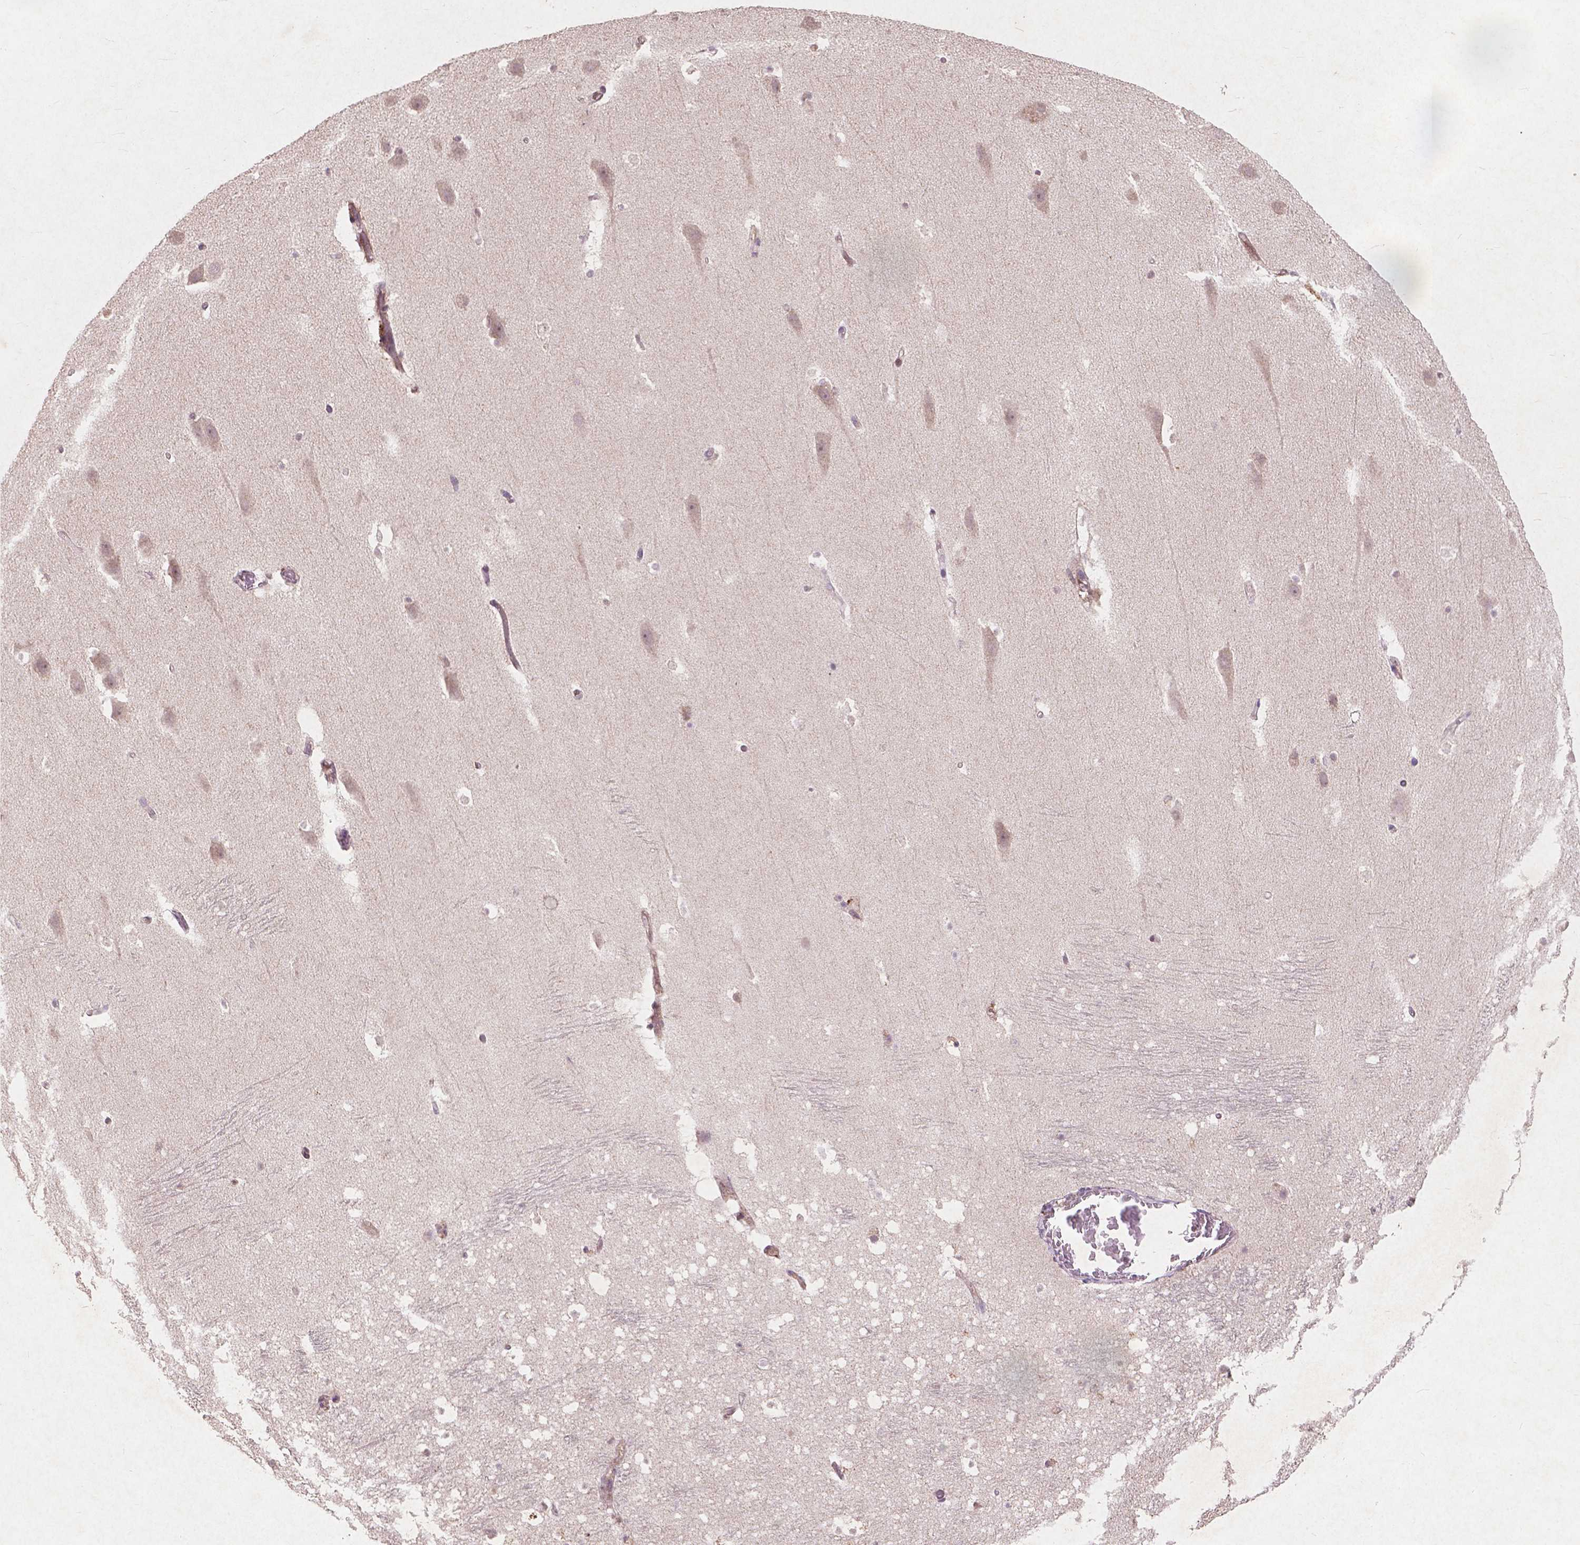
{"staining": {"intensity": "negative", "quantity": "none", "location": "none"}, "tissue": "hippocampus", "cell_type": "Glial cells", "image_type": "normal", "snomed": [{"axis": "morphology", "description": "Normal tissue, NOS"}, {"axis": "topography", "description": "Hippocampus"}], "caption": "Hippocampus was stained to show a protein in brown. There is no significant staining in glial cells. (Stains: DAB IHC with hematoxylin counter stain, Microscopy: brightfield microscopy at high magnification).", "gene": "SMAD2", "patient": {"sex": "male", "age": 26}}